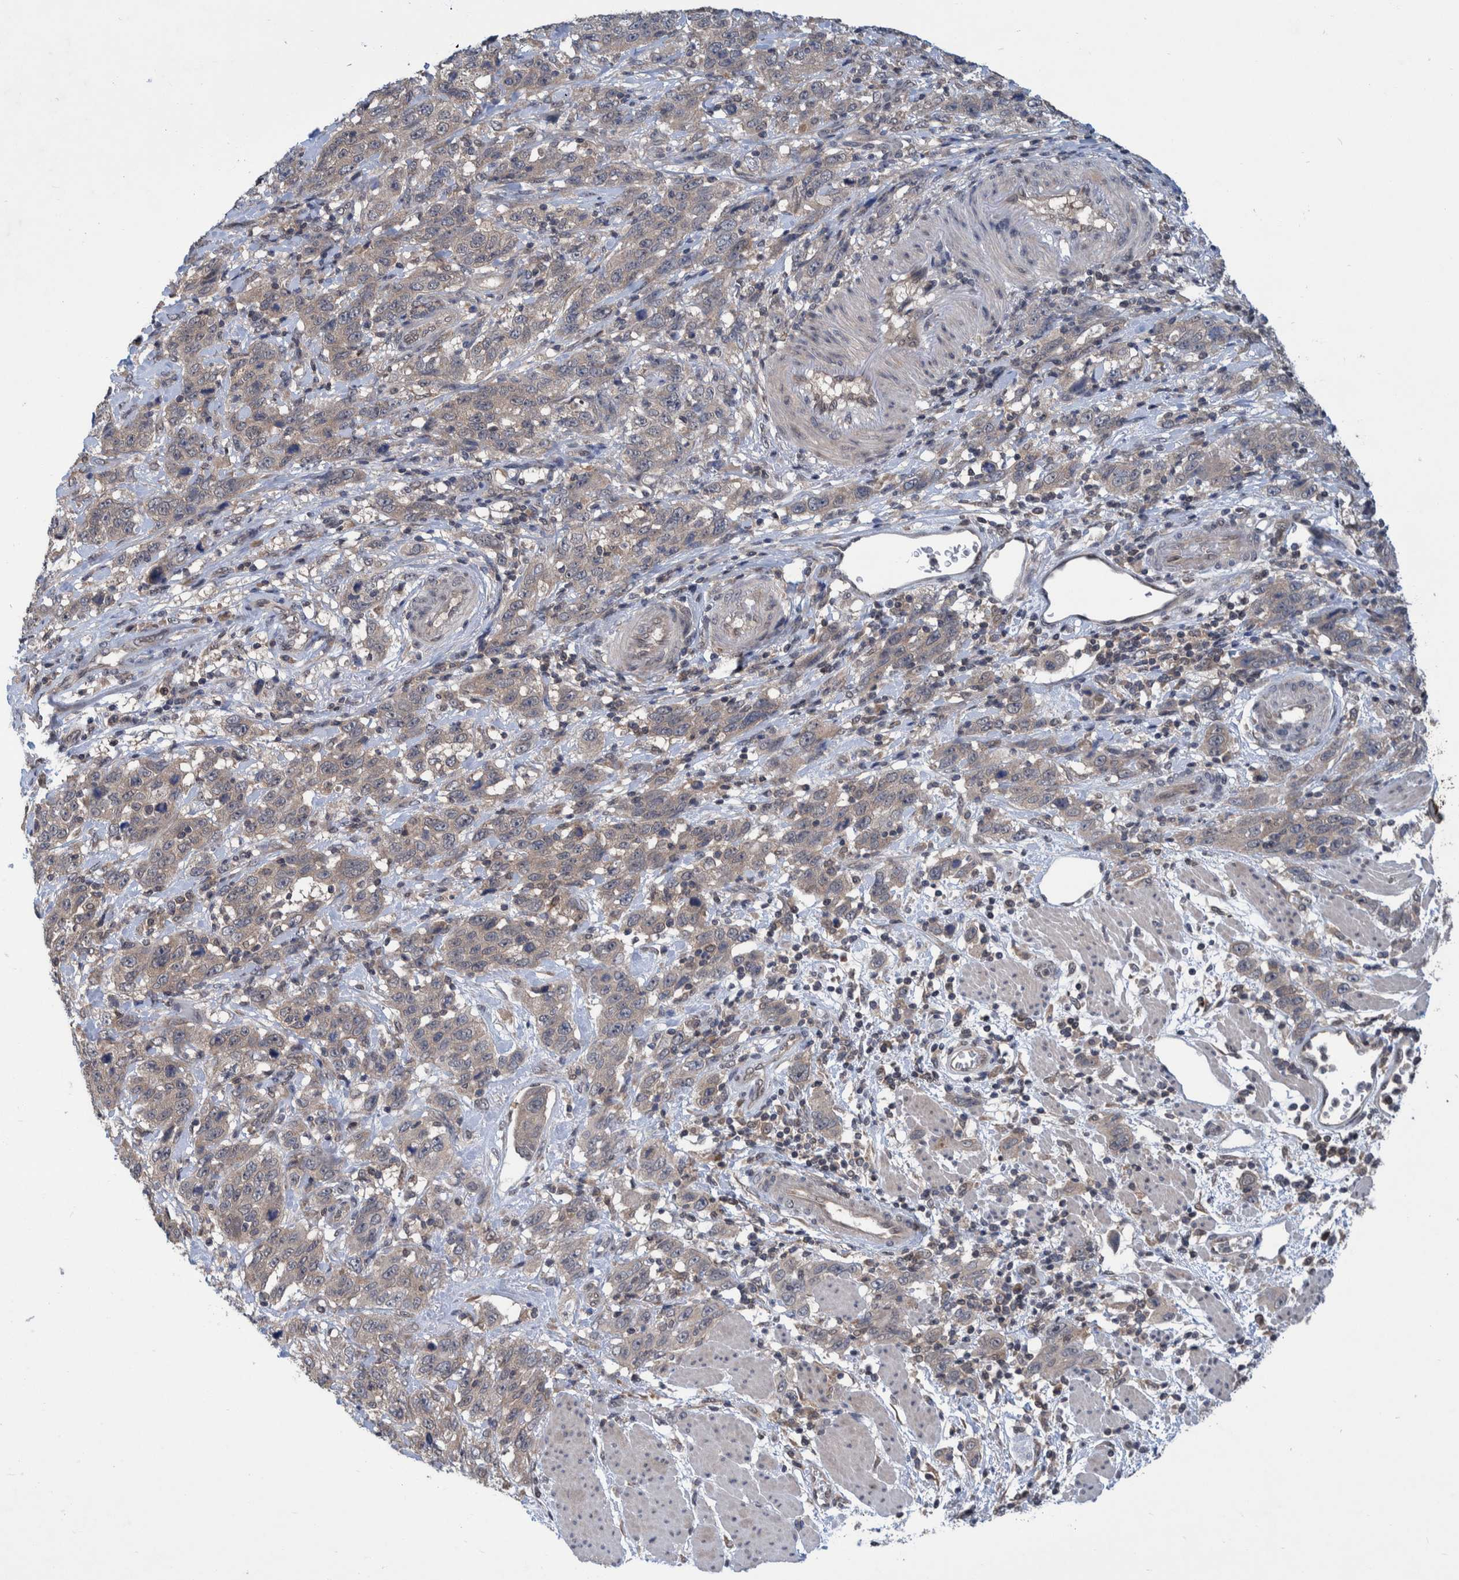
{"staining": {"intensity": "weak", "quantity": "<25%", "location": "cytoplasmic/membranous"}, "tissue": "stomach cancer", "cell_type": "Tumor cells", "image_type": "cancer", "snomed": [{"axis": "morphology", "description": "Adenocarcinoma, NOS"}, {"axis": "topography", "description": "Stomach"}], "caption": "This is an immunohistochemistry micrograph of stomach cancer (adenocarcinoma). There is no positivity in tumor cells.", "gene": "PLPBP", "patient": {"sex": "male", "age": 48}}